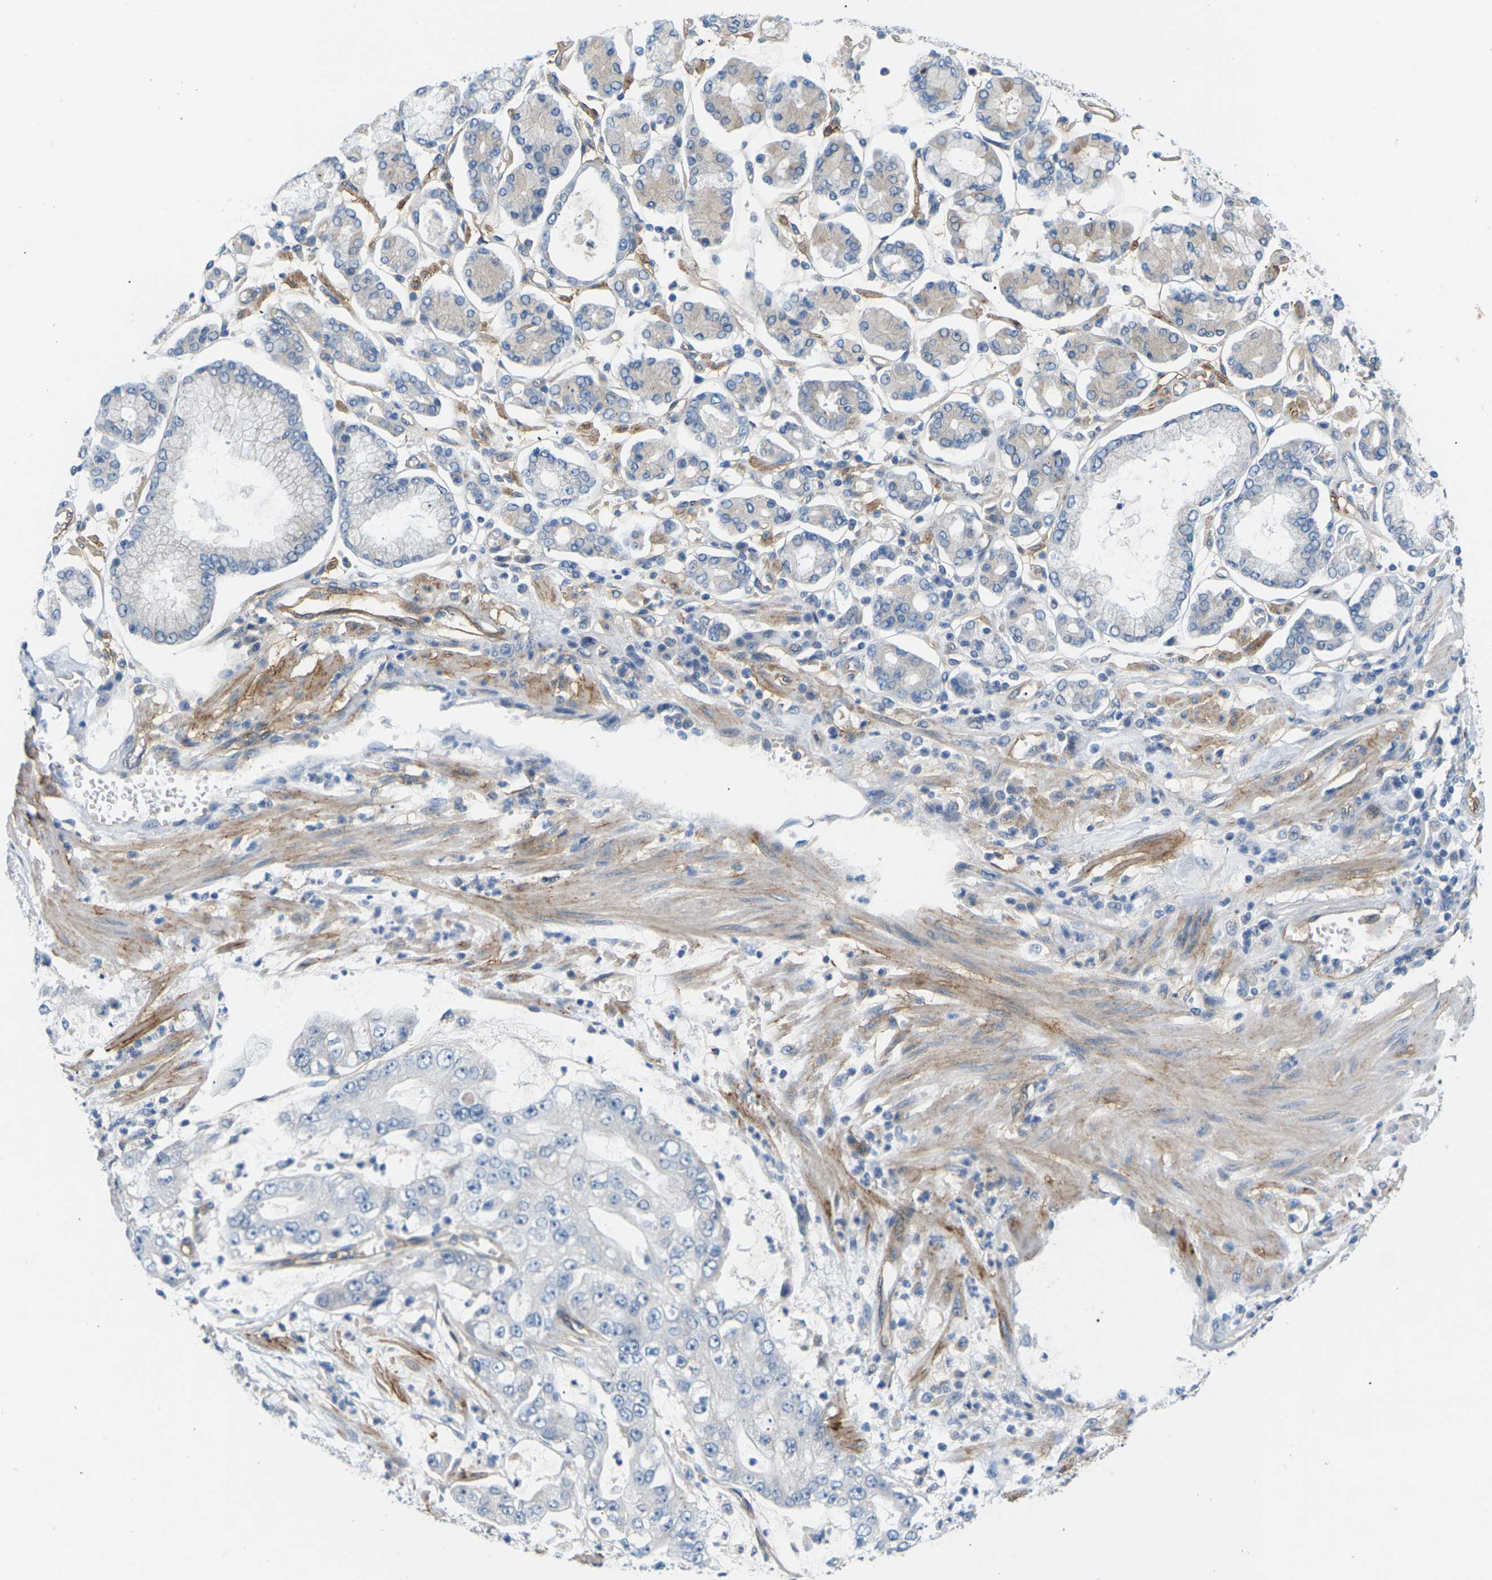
{"staining": {"intensity": "negative", "quantity": "none", "location": "none"}, "tissue": "stomach cancer", "cell_type": "Tumor cells", "image_type": "cancer", "snomed": [{"axis": "morphology", "description": "Adenocarcinoma, NOS"}, {"axis": "topography", "description": "Stomach"}], "caption": "An IHC histopathology image of stomach adenocarcinoma is shown. There is no staining in tumor cells of stomach adenocarcinoma.", "gene": "ITGA5", "patient": {"sex": "male", "age": 76}}